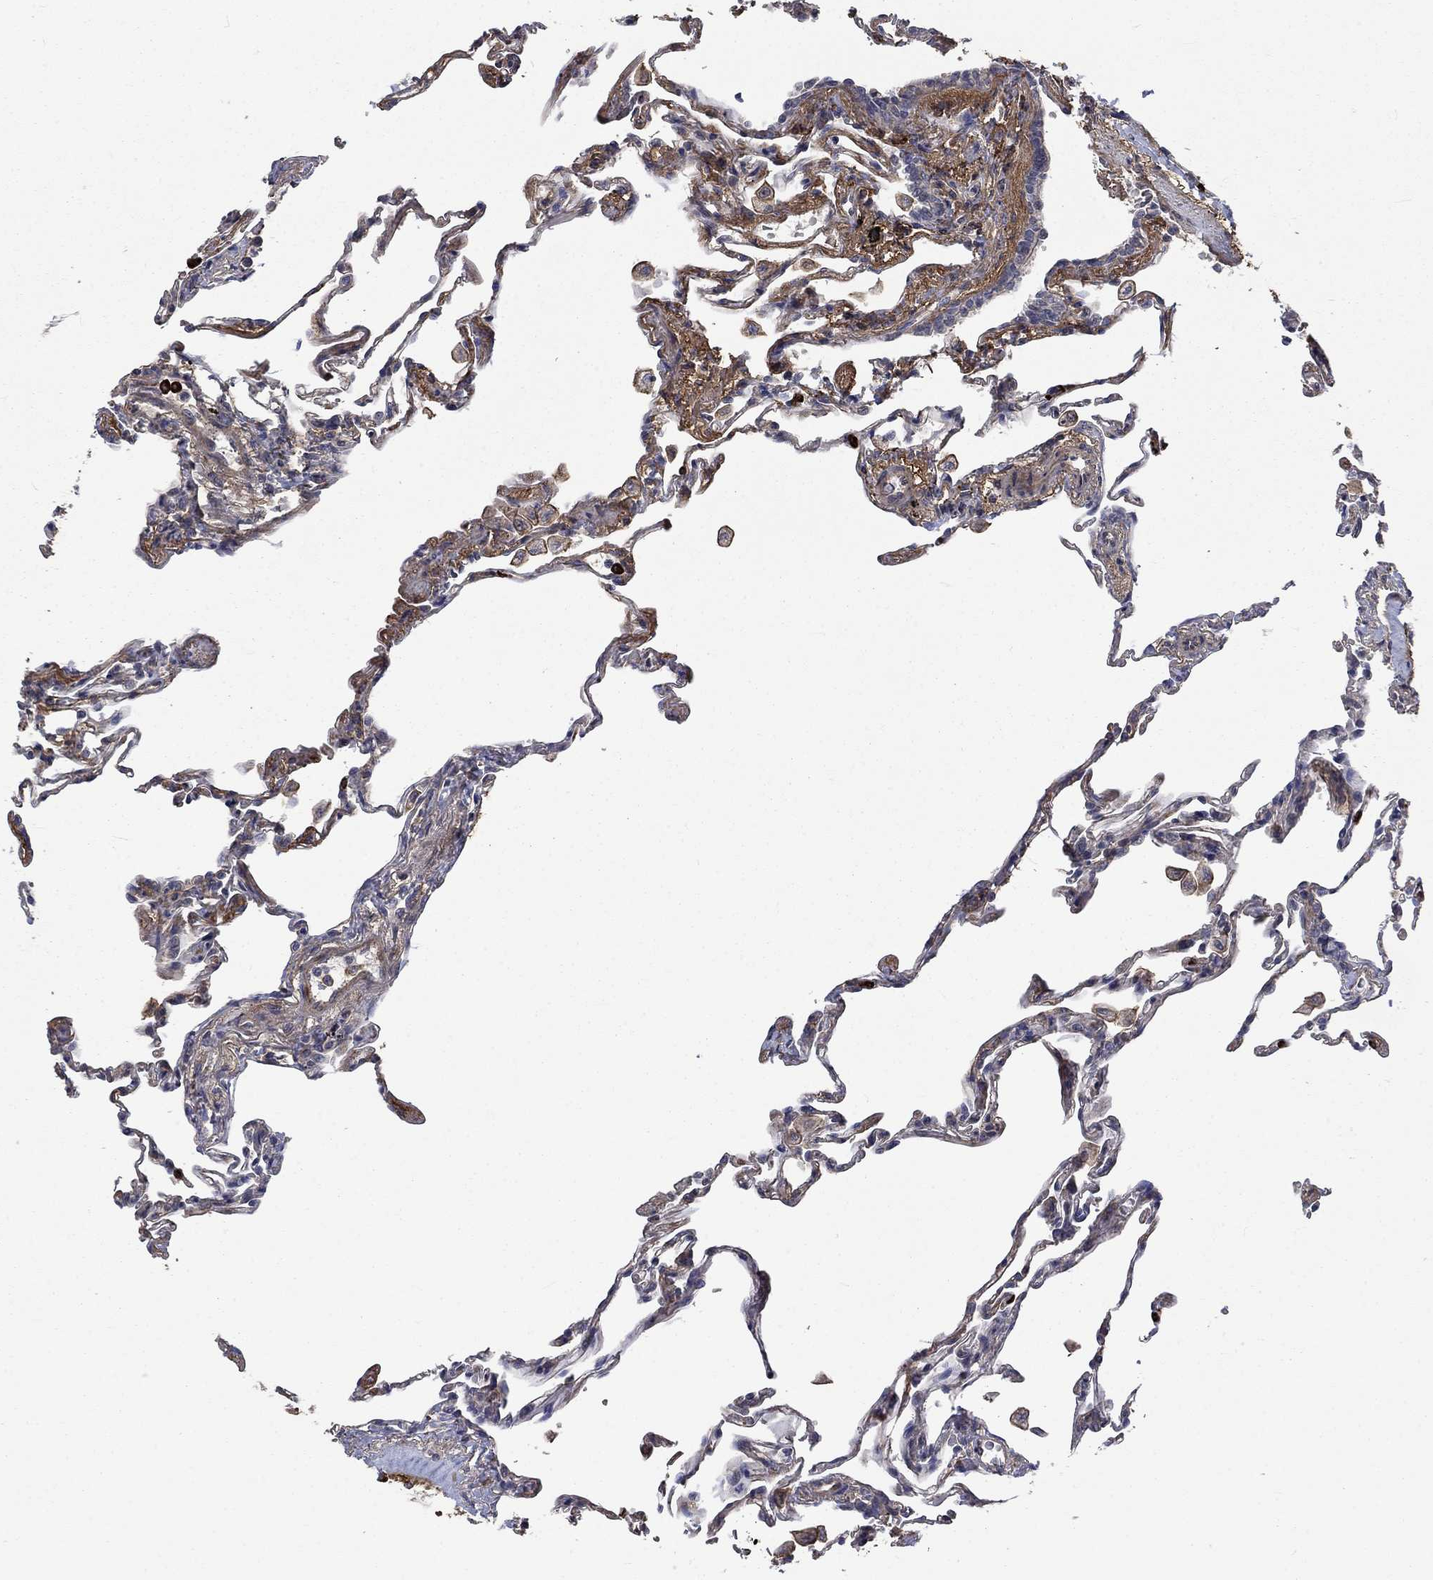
{"staining": {"intensity": "moderate", "quantity": ">75%", "location": "cytoplasmic/membranous"}, "tissue": "lung", "cell_type": "Alveolar cells", "image_type": "normal", "snomed": [{"axis": "morphology", "description": "Normal tissue, NOS"}, {"axis": "topography", "description": "Lung"}], "caption": "An image of human lung stained for a protein exhibits moderate cytoplasmic/membranous brown staining in alveolar cells. Using DAB (brown) and hematoxylin (blue) stains, captured at high magnification using brightfield microscopy.", "gene": "VCAN", "patient": {"sex": "female", "age": 57}}